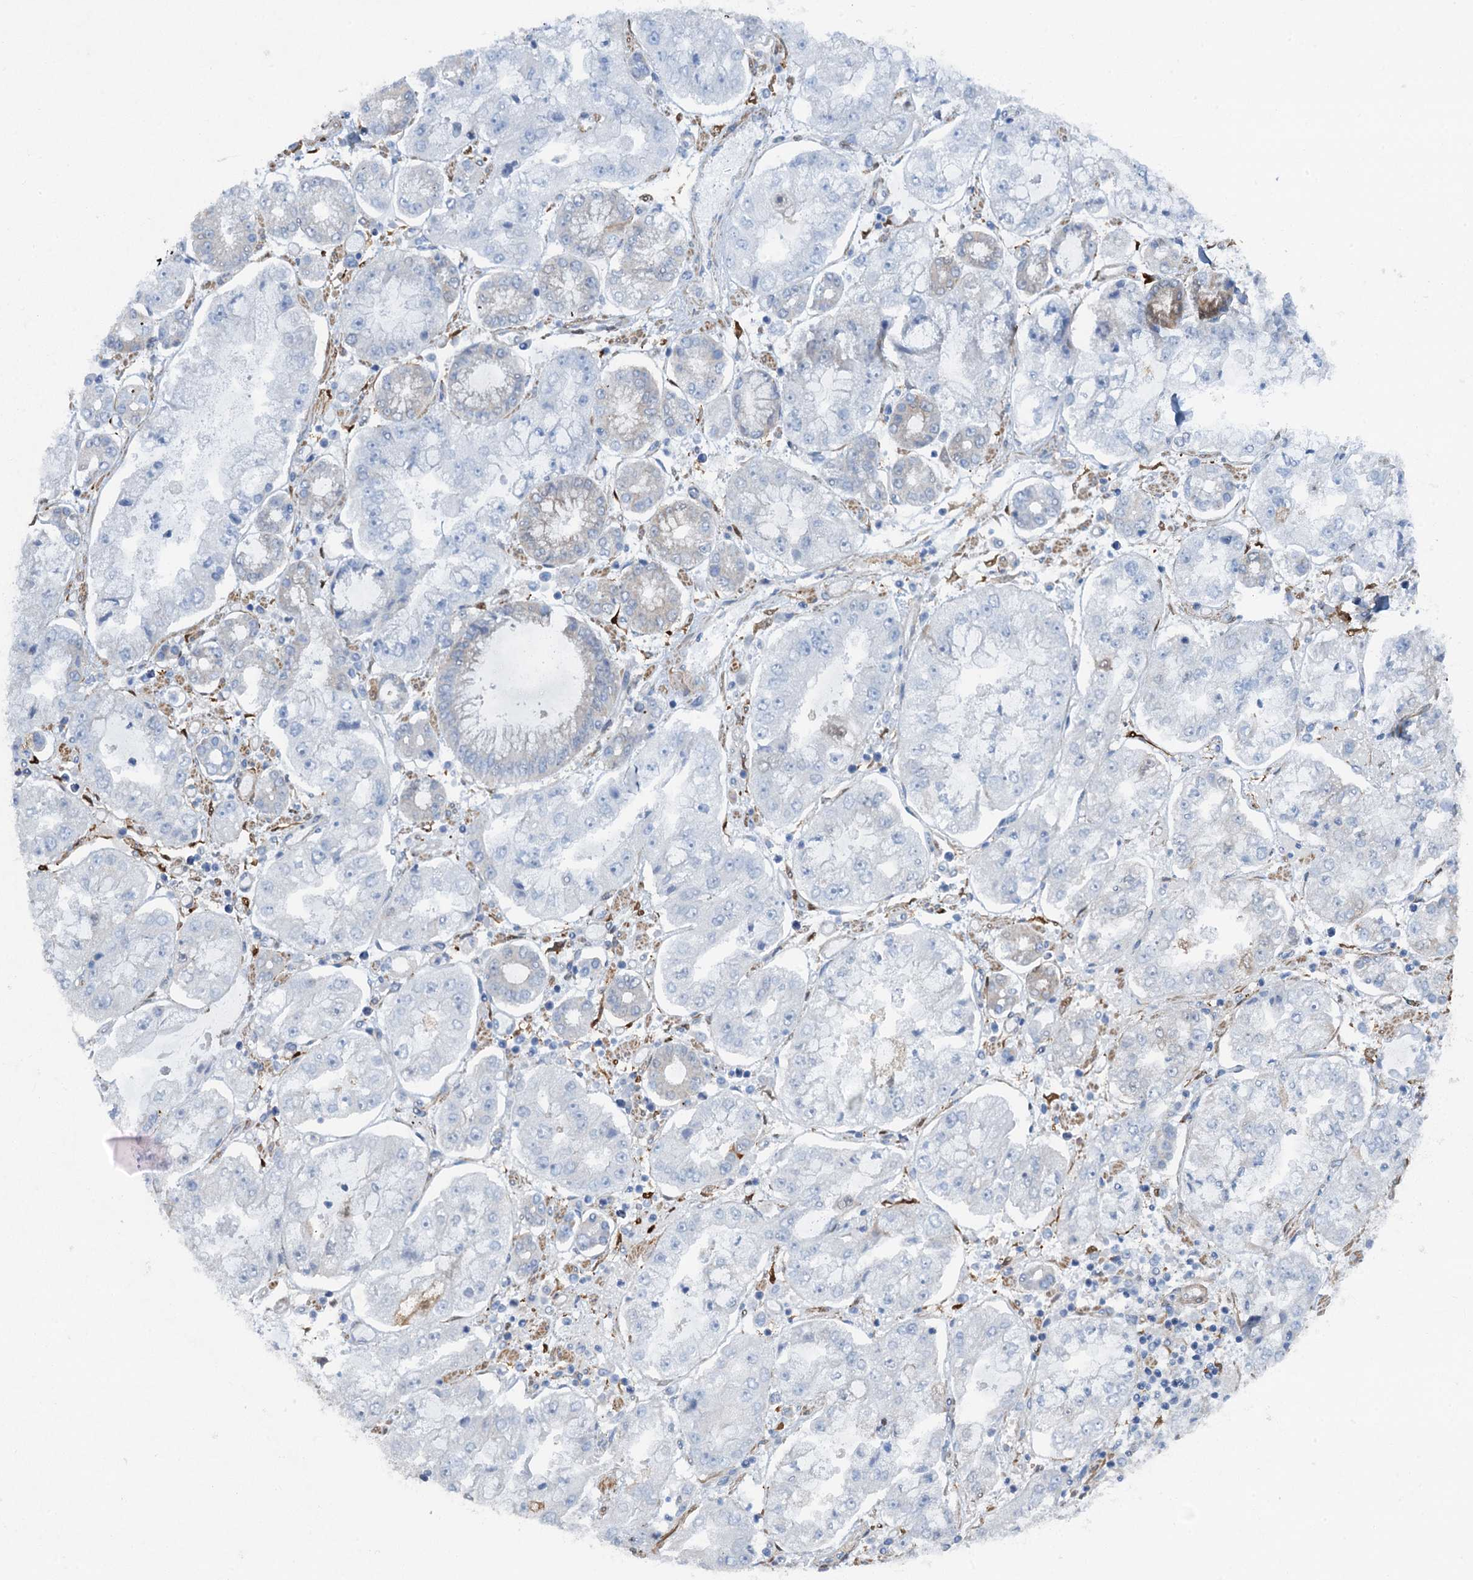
{"staining": {"intensity": "moderate", "quantity": "<25%", "location": "cytoplasmic/membranous"}, "tissue": "stomach cancer", "cell_type": "Tumor cells", "image_type": "cancer", "snomed": [{"axis": "morphology", "description": "Adenocarcinoma, NOS"}, {"axis": "topography", "description": "Stomach"}], "caption": "Adenocarcinoma (stomach) was stained to show a protein in brown. There is low levels of moderate cytoplasmic/membranous staining in approximately <25% of tumor cells.", "gene": "POGLUT3", "patient": {"sex": "male", "age": 76}}